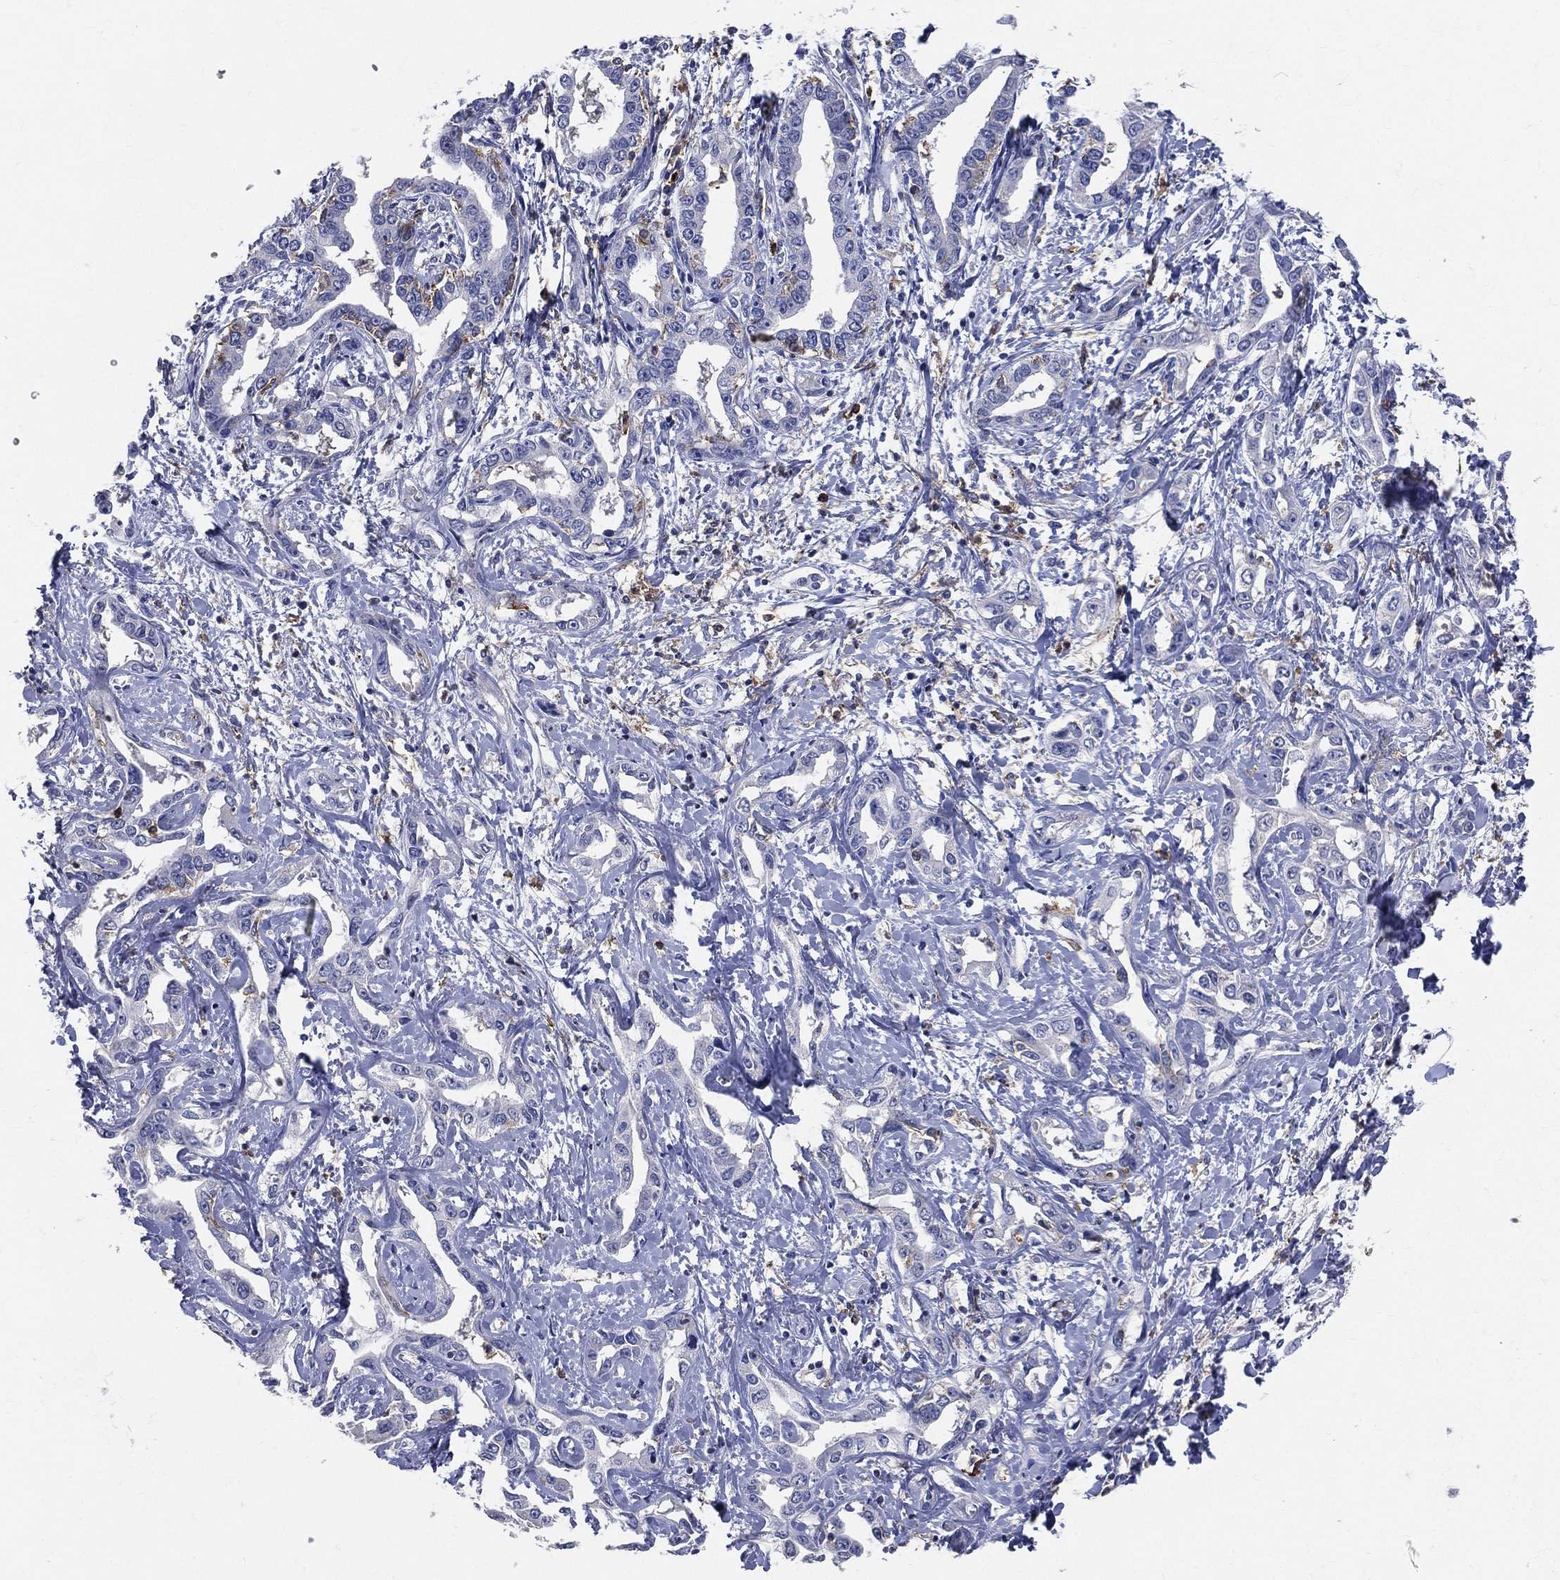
{"staining": {"intensity": "negative", "quantity": "none", "location": "none"}, "tissue": "liver cancer", "cell_type": "Tumor cells", "image_type": "cancer", "snomed": [{"axis": "morphology", "description": "Cholangiocarcinoma"}, {"axis": "topography", "description": "Liver"}], "caption": "This is a micrograph of IHC staining of liver cholangiocarcinoma, which shows no positivity in tumor cells.", "gene": "CD33", "patient": {"sex": "male", "age": 59}}